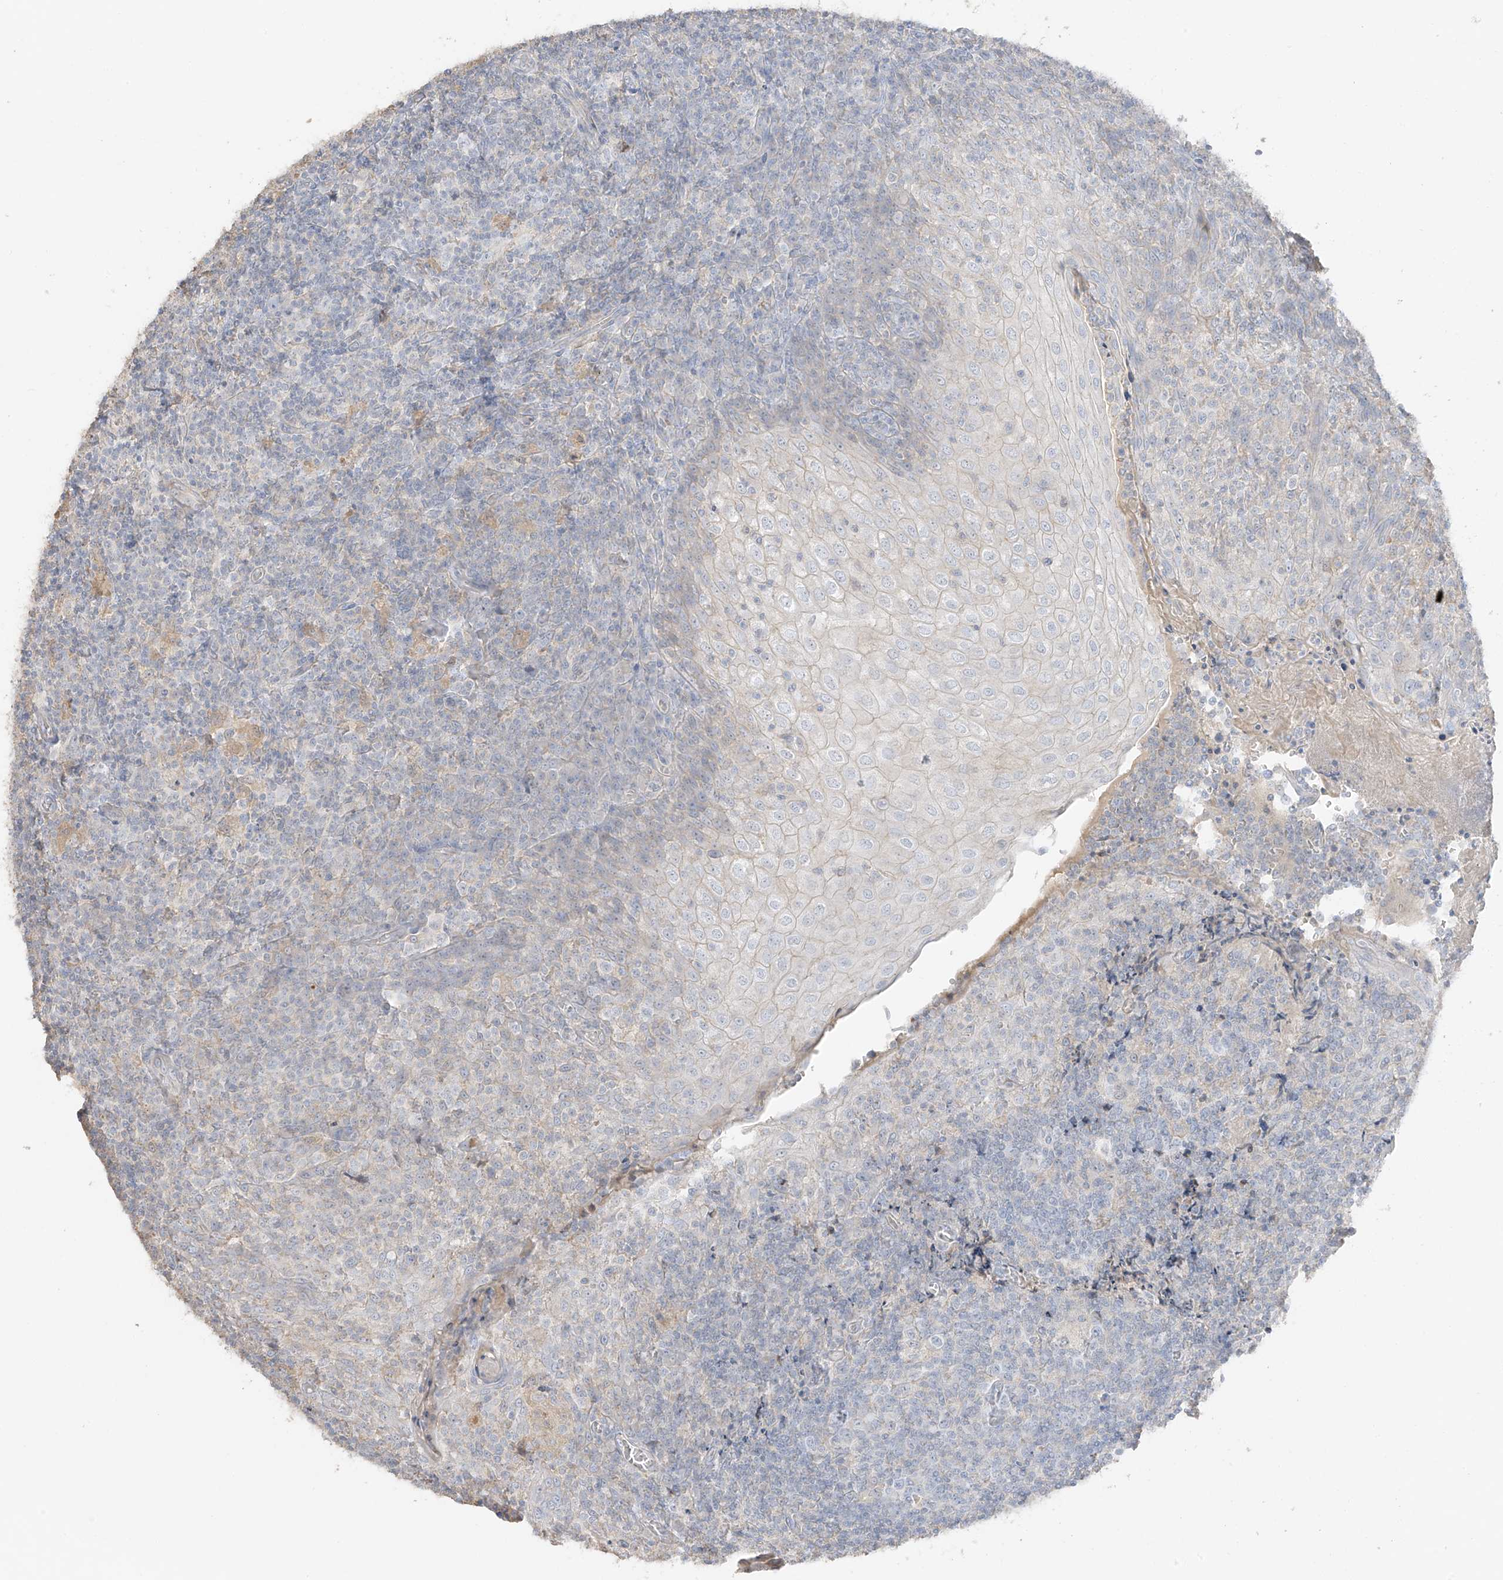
{"staining": {"intensity": "negative", "quantity": "none", "location": "none"}, "tissue": "tonsil", "cell_type": "Germinal center cells", "image_type": "normal", "snomed": [{"axis": "morphology", "description": "Normal tissue, NOS"}, {"axis": "topography", "description": "Tonsil"}], "caption": "Germinal center cells show no significant protein expression in unremarkable tonsil. Nuclei are stained in blue.", "gene": "ZBTB41", "patient": {"sex": "female", "age": 19}}